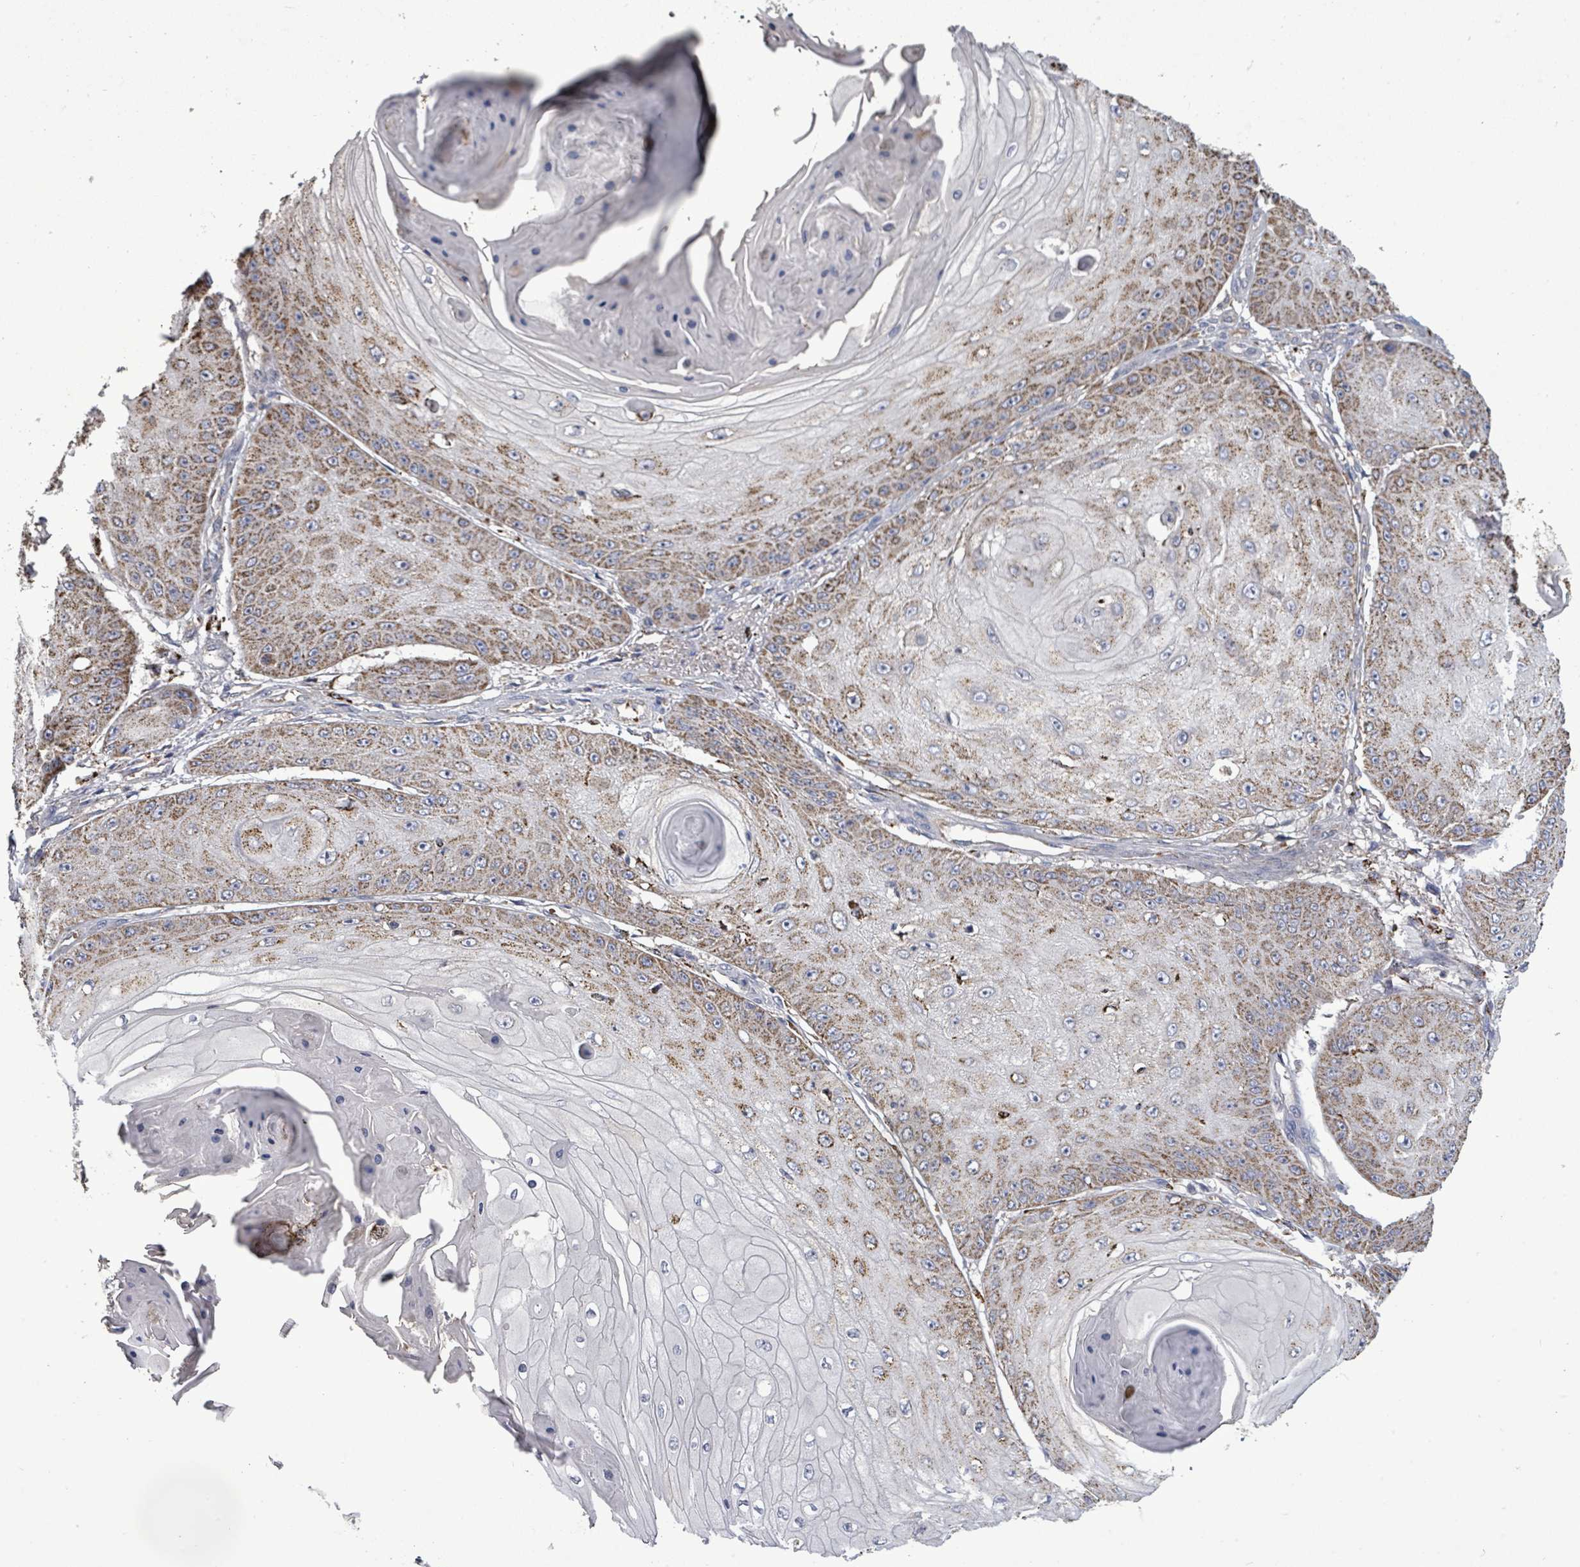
{"staining": {"intensity": "moderate", "quantity": ">75%", "location": "cytoplasmic/membranous"}, "tissue": "skin cancer", "cell_type": "Tumor cells", "image_type": "cancer", "snomed": [{"axis": "morphology", "description": "Squamous cell carcinoma, NOS"}, {"axis": "topography", "description": "Skin"}], "caption": "Moderate cytoplasmic/membranous staining is present in approximately >75% of tumor cells in skin cancer (squamous cell carcinoma).", "gene": "MTMR12", "patient": {"sex": "male", "age": 70}}